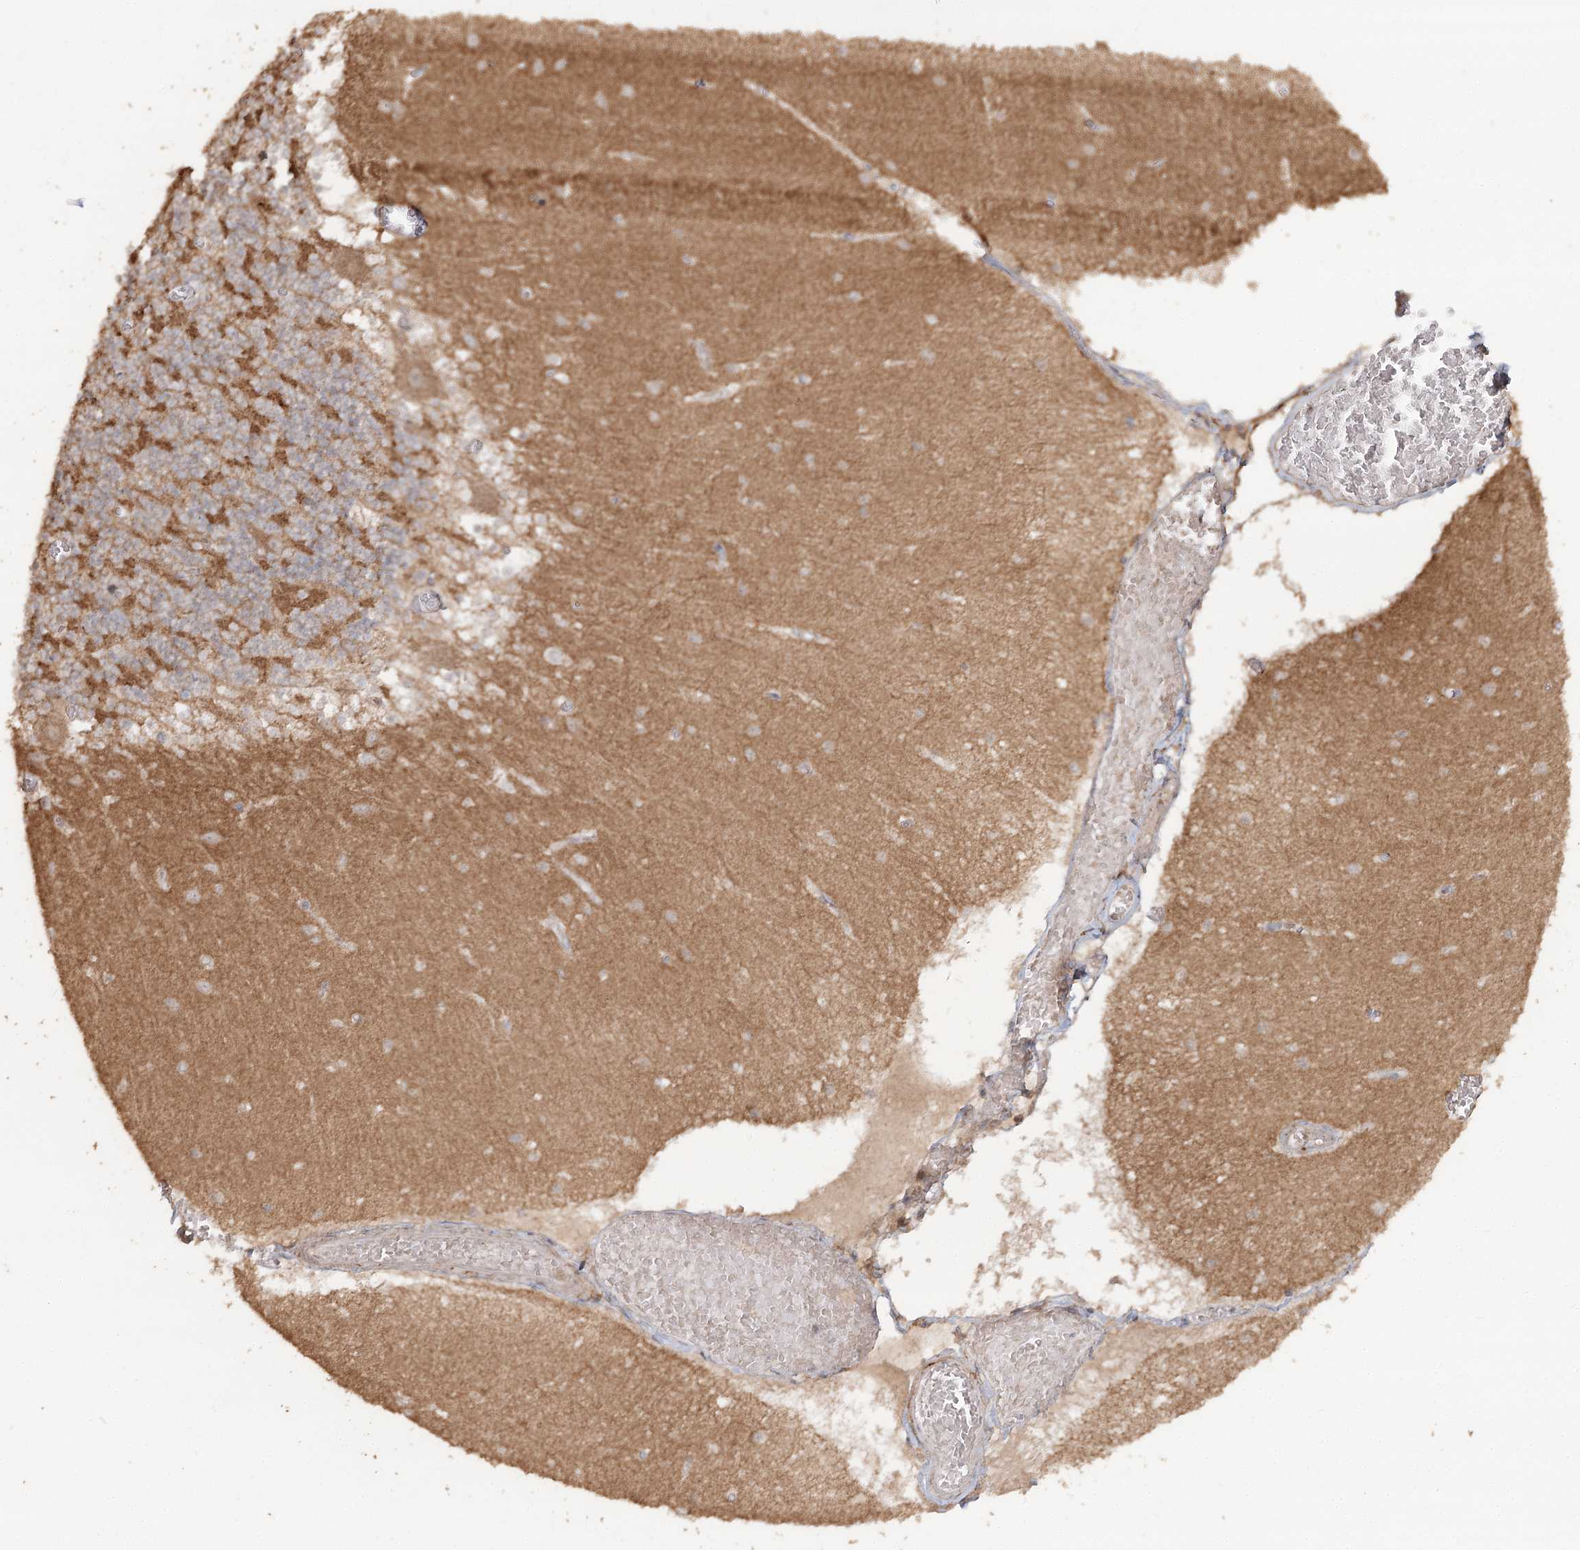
{"staining": {"intensity": "moderate", "quantity": "25%-75%", "location": "cytoplasmic/membranous"}, "tissue": "cerebellum", "cell_type": "Cells in granular layer", "image_type": "normal", "snomed": [{"axis": "morphology", "description": "Normal tissue, NOS"}, {"axis": "topography", "description": "Cerebellum"}], "caption": "A micrograph showing moderate cytoplasmic/membranous staining in about 25%-75% of cells in granular layer in normal cerebellum, as visualized by brown immunohistochemical staining.", "gene": "OBSL1", "patient": {"sex": "female", "age": 28}}